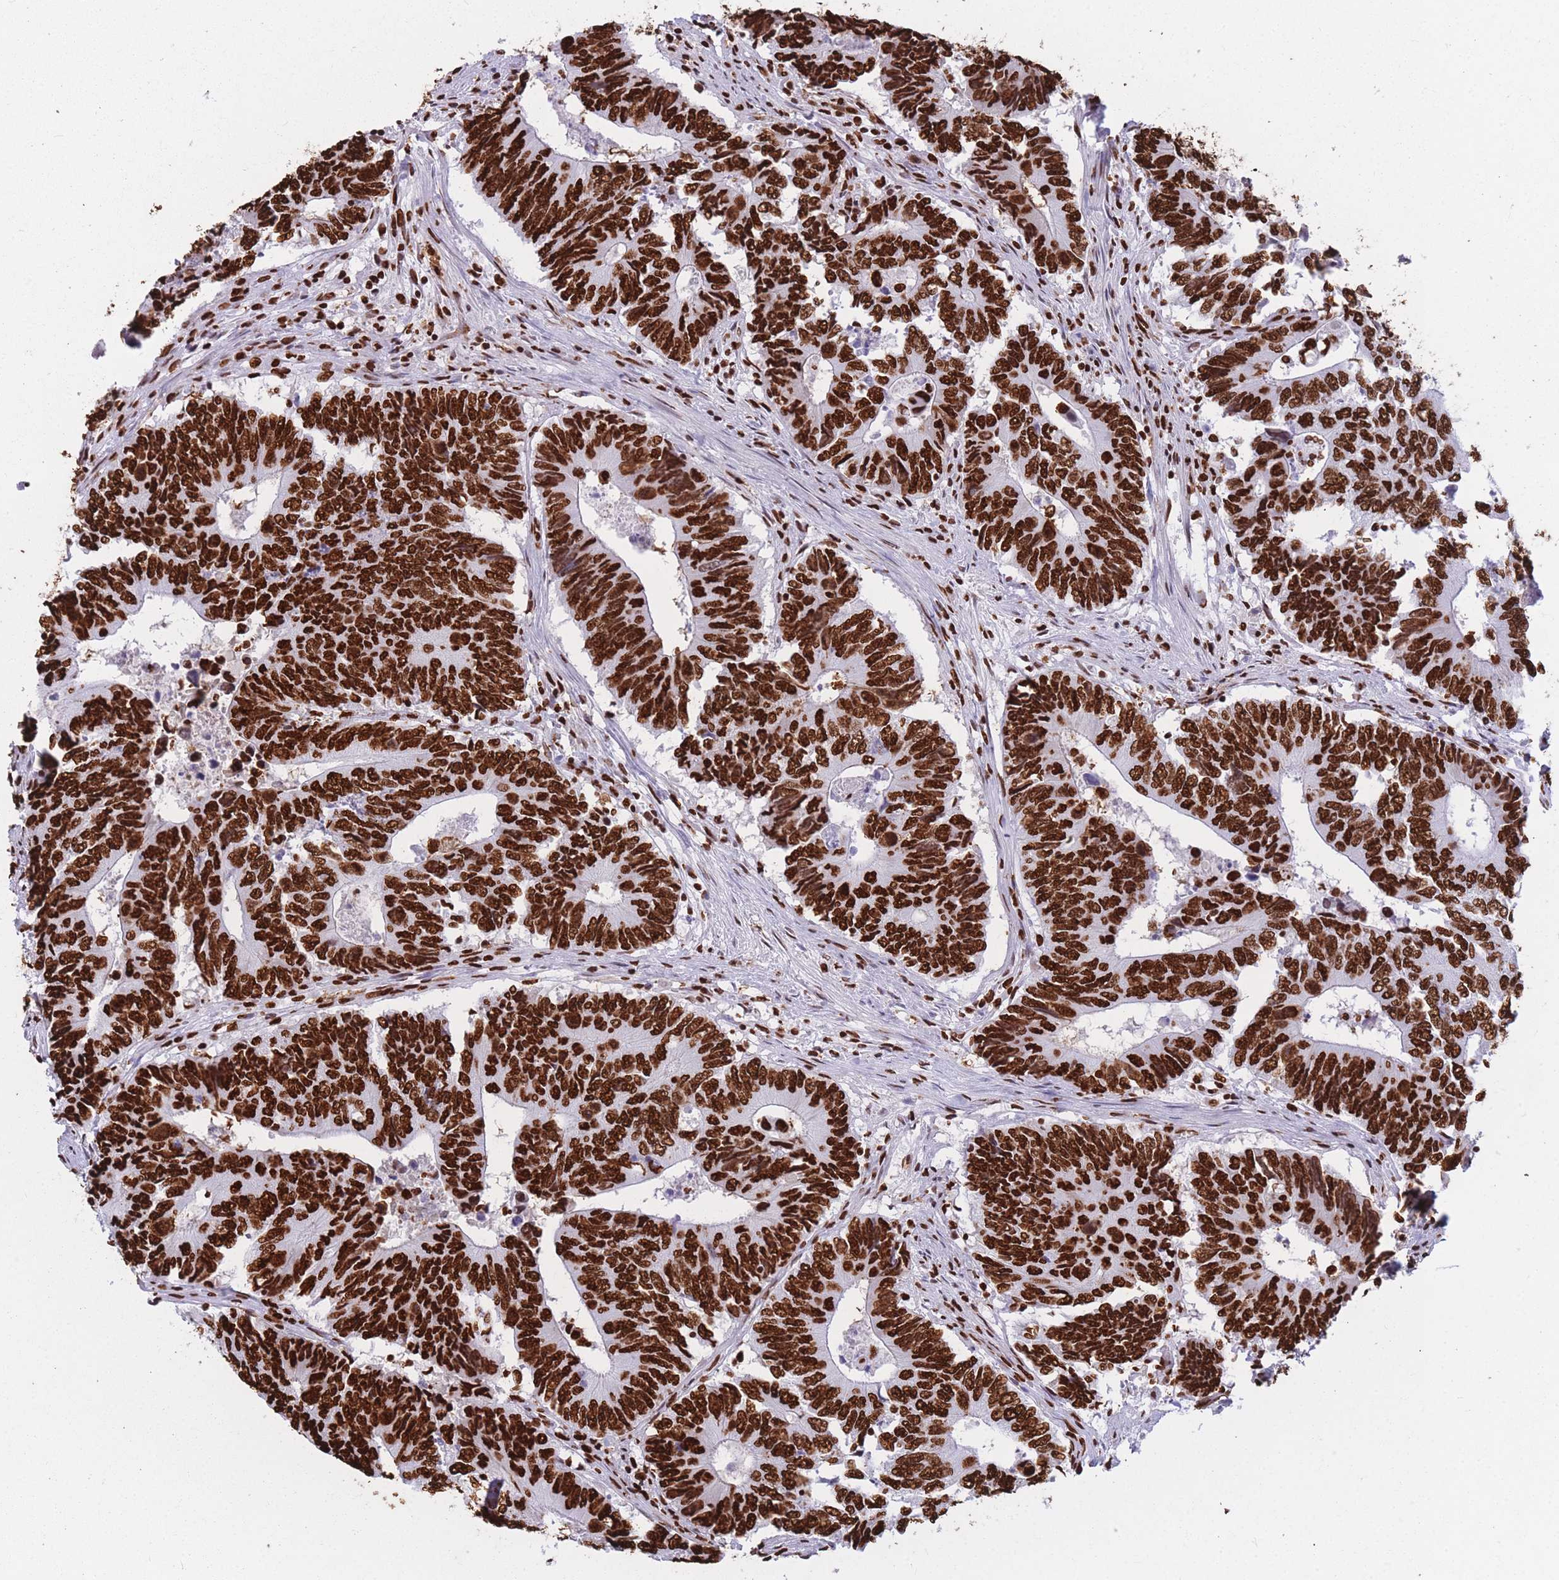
{"staining": {"intensity": "strong", "quantity": ">75%", "location": "nuclear"}, "tissue": "colorectal cancer", "cell_type": "Tumor cells", "image_type": "cancer", "snomed": [{"axis": "morphology", "description": "Adenocarcinoma, NOS"}, {"axis": "topography", "description": "Colon"}], "caption": "Immunohistochemistry (IHC) (DAB (3,3'-diaminobenzidine)) staining of human colorectal cancer demonstrates strong nuclear protein expression in about >75% of tumor cells. (Stains: DAB (3,3'-diaminobenzidine) in brown, nuclei in blue, Microscopy: brightfield microscopy at high magnification).", "gene": "HNRNPUL1", "patient": {"sex": "male", "age": 87}}